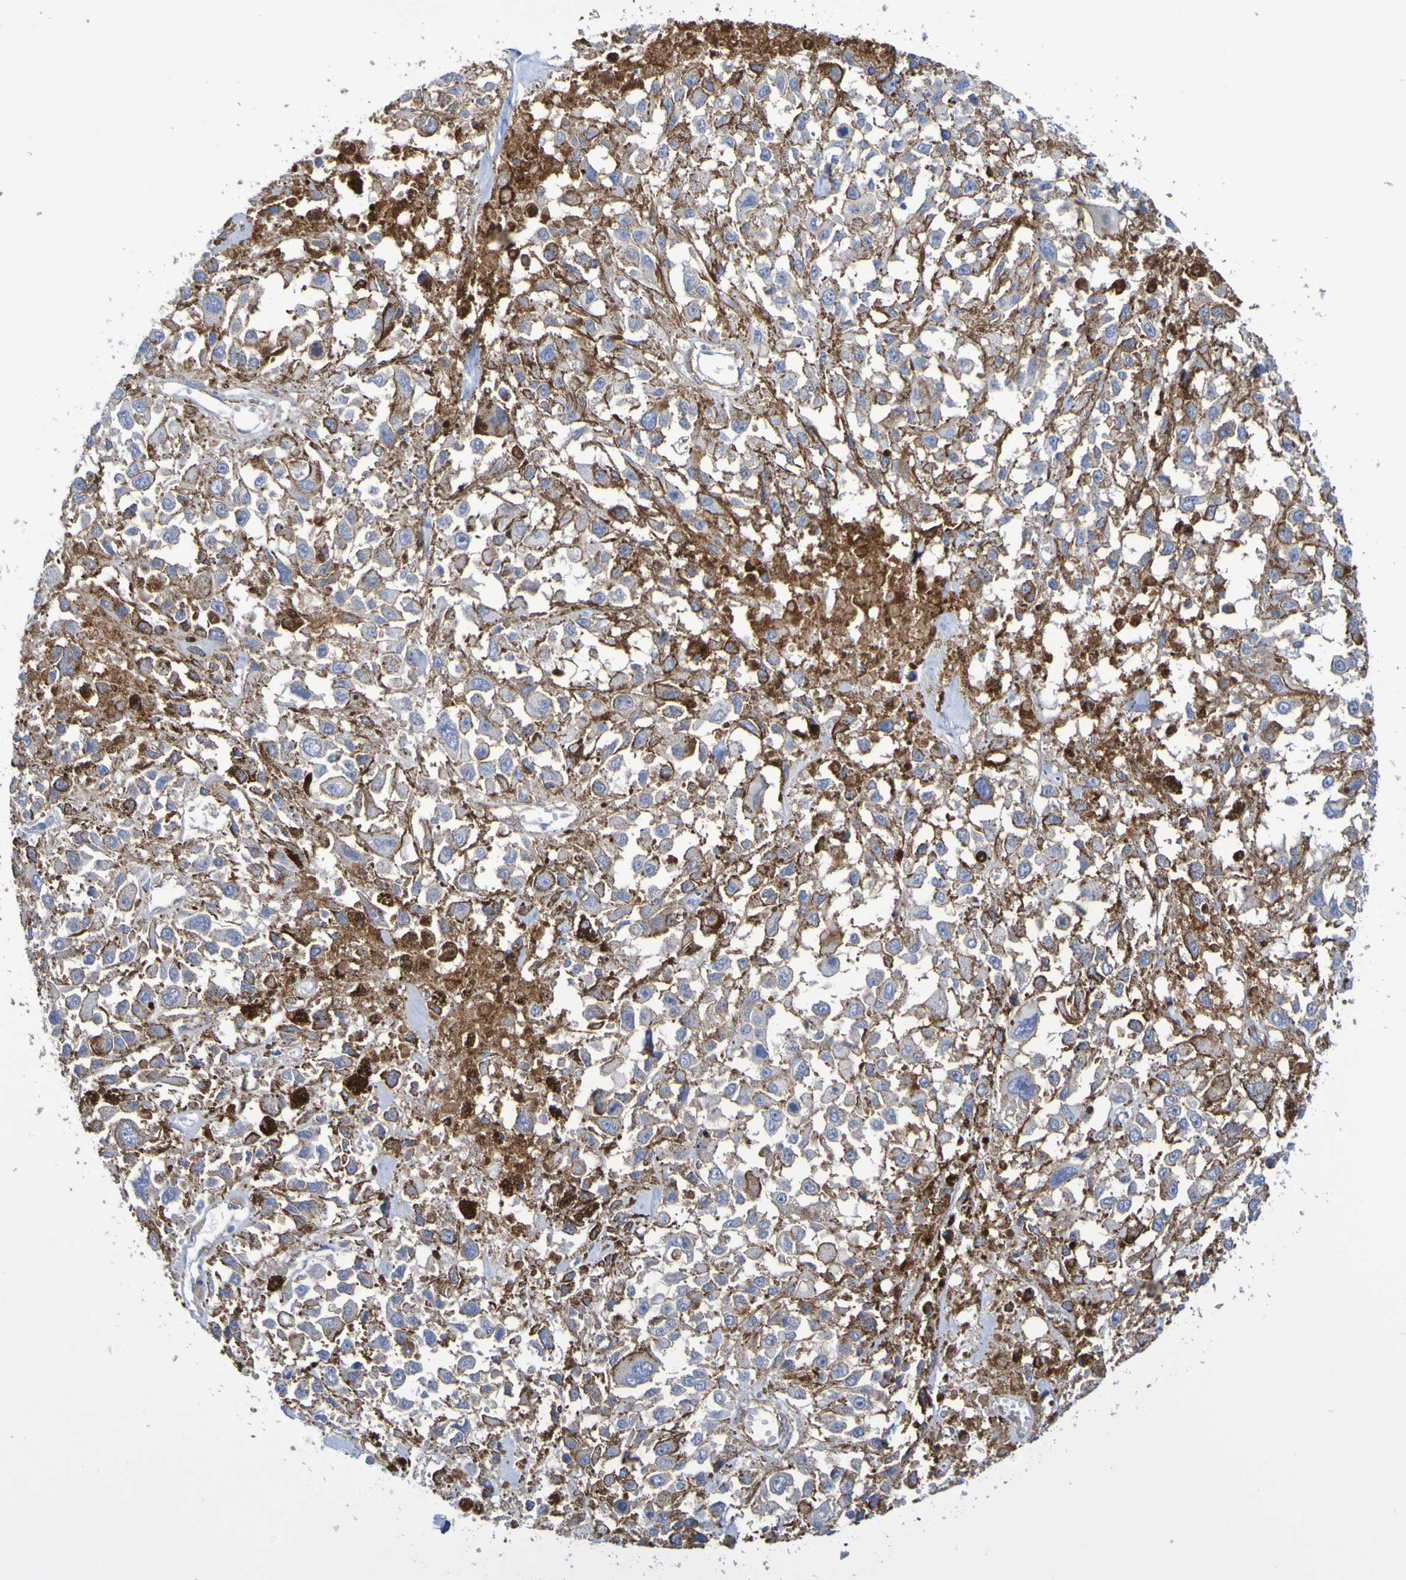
{"staining": {"intensity": "negative", "quantity": "none", "location": "none"}, "tissue": "melanoma", "cell_type": "Tumor cells", "image_type": "cancer", "snomed": [{"axis": "morphology", "description": "Malignant melanoma, Metastatic site"}, {"axis": "topography", "description": "Lymph node"}], "caption": "High power microscopy micrograph of an IHC histopathology image of melanoma, revealing no significant staining in tumor cells.", "gene": "SRPRB", "patient": {"sex": "male", "age": 59}}